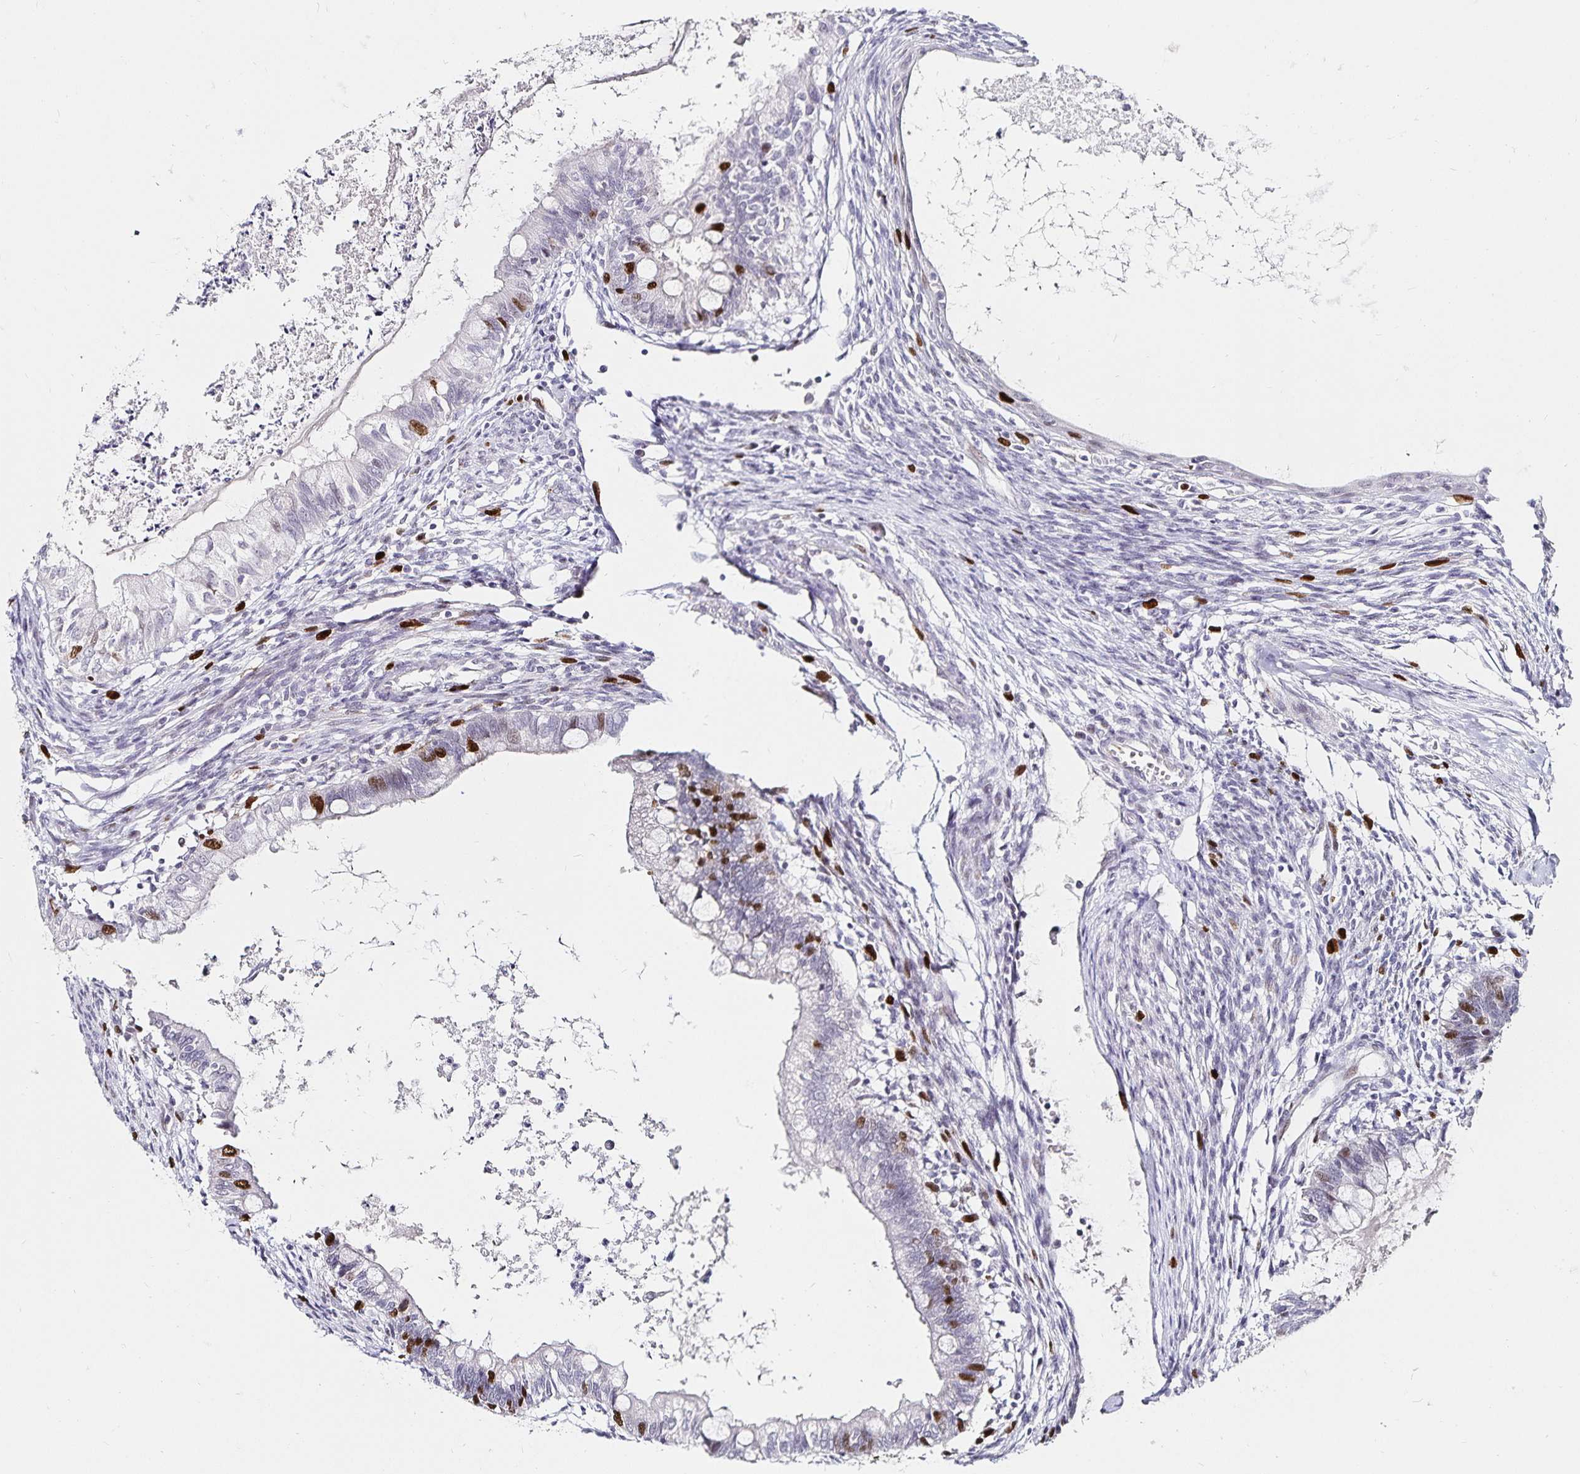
{"staining": {"intensity": "strong", "quantity": "<25%", "location": "nuclear"}, "tissue": "testis cancer", "cell_type": "Tumor cells", "image_type": "cancer", "snomed": [{"axis": "morphology", "description": "Carcinoma, Embryonal, NOS"}, {"axis": "topography", "description": "Testis"}], "caption": "Testis embryonal carcinoma was stained to show a protein in brown. There is medium levels of strong nuclear positivity in approximately <25% of tumor cells. Immunohistochemistry stains the protein in brown and the nuclei are stained blue.", "gene": "ANLN", "patient": {"sex": "male", "age": 37}}